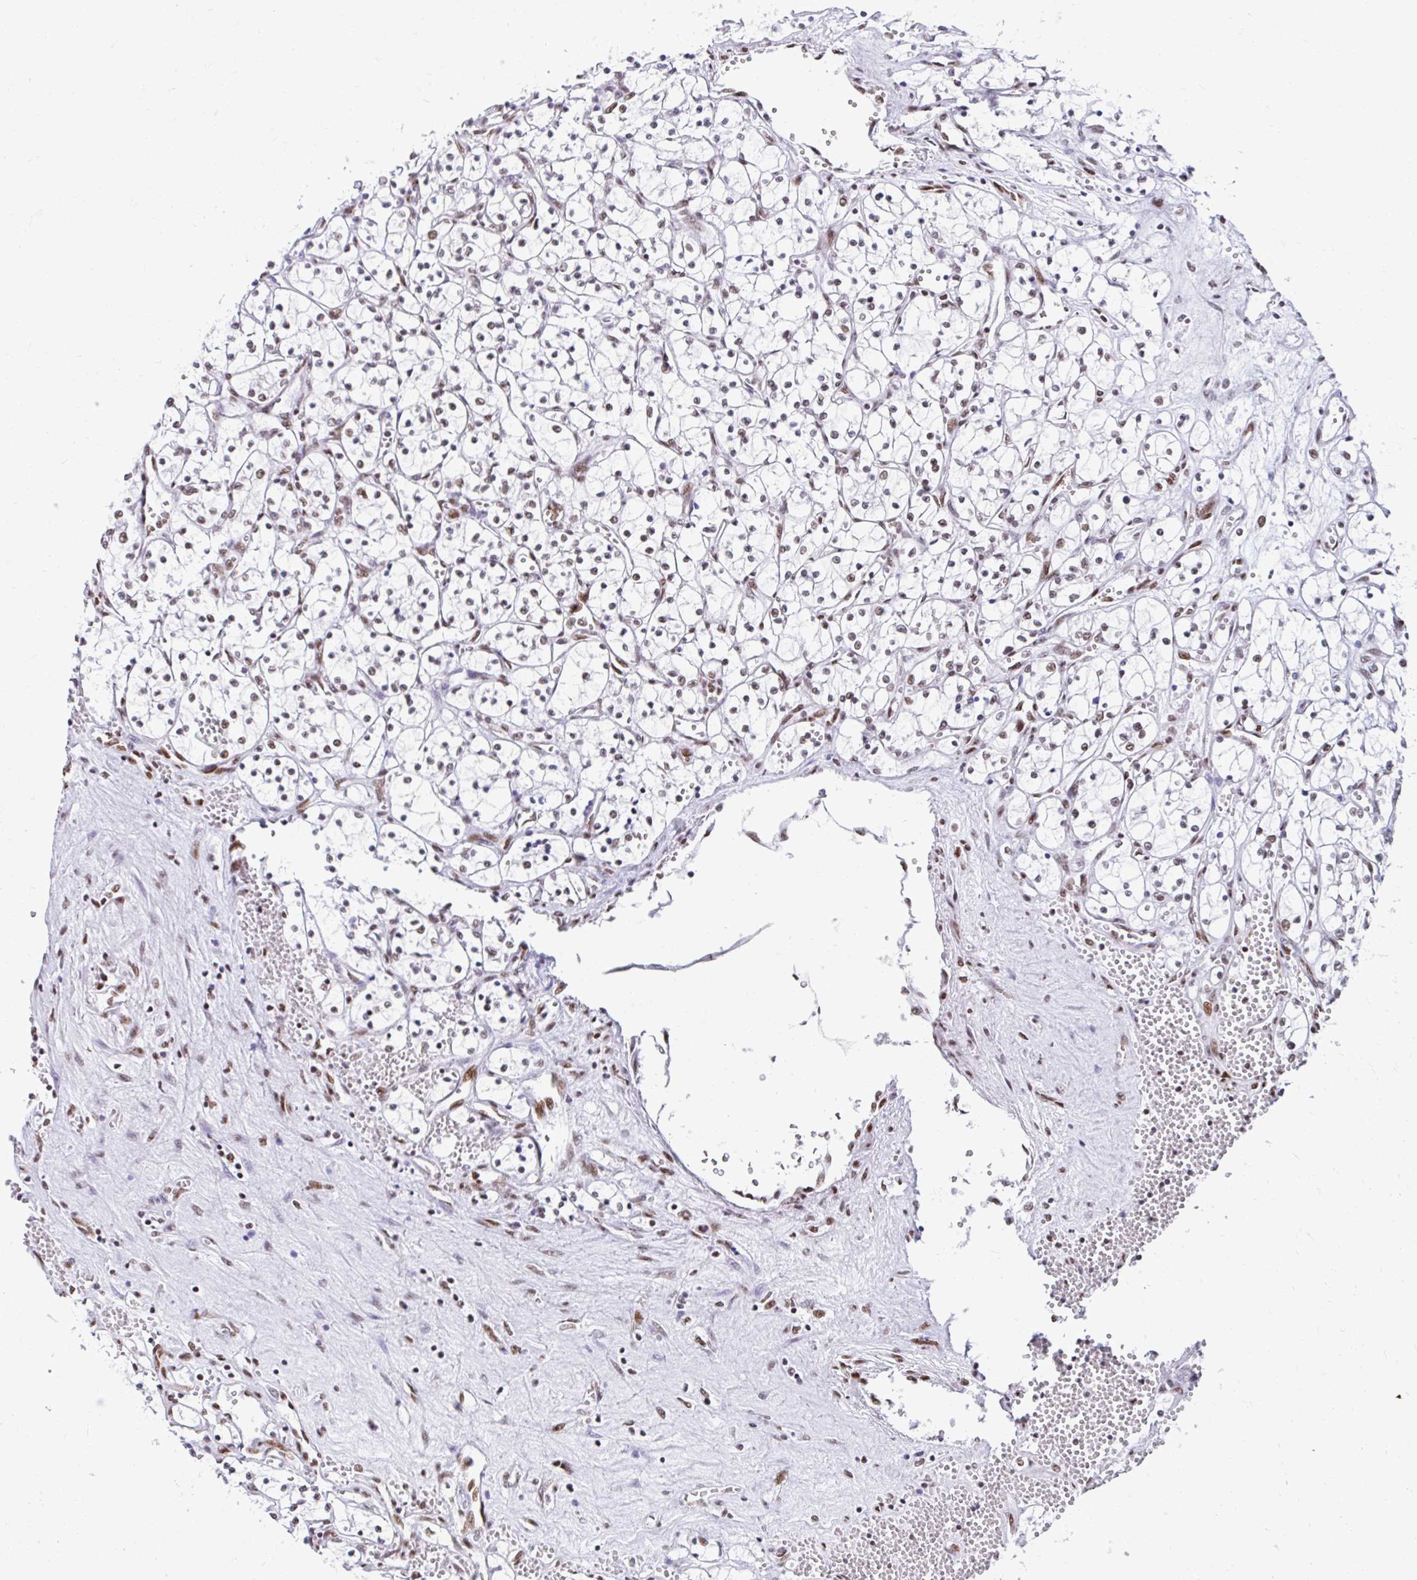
{"staining": {"intensity": "weak", "quantity": "25%-75%", "location": "nuclear"}, "tissue": "renal cancer", "cell_type": "Tumor cells", "image_type": "cancer", "snomed": [{"axis": "morphology", "description": "Adenocarcinoma, NOS"}, {"axis": "topography", "description": "Kidney"}], "caption": "Protein staining by immunohistochemistry exhibits weak nuclear staining in approximately 25%-75% of tumor cells in renal cancer.", "gene": "KHDRBS1", "patient": {"sex": "female", "age": 69}}